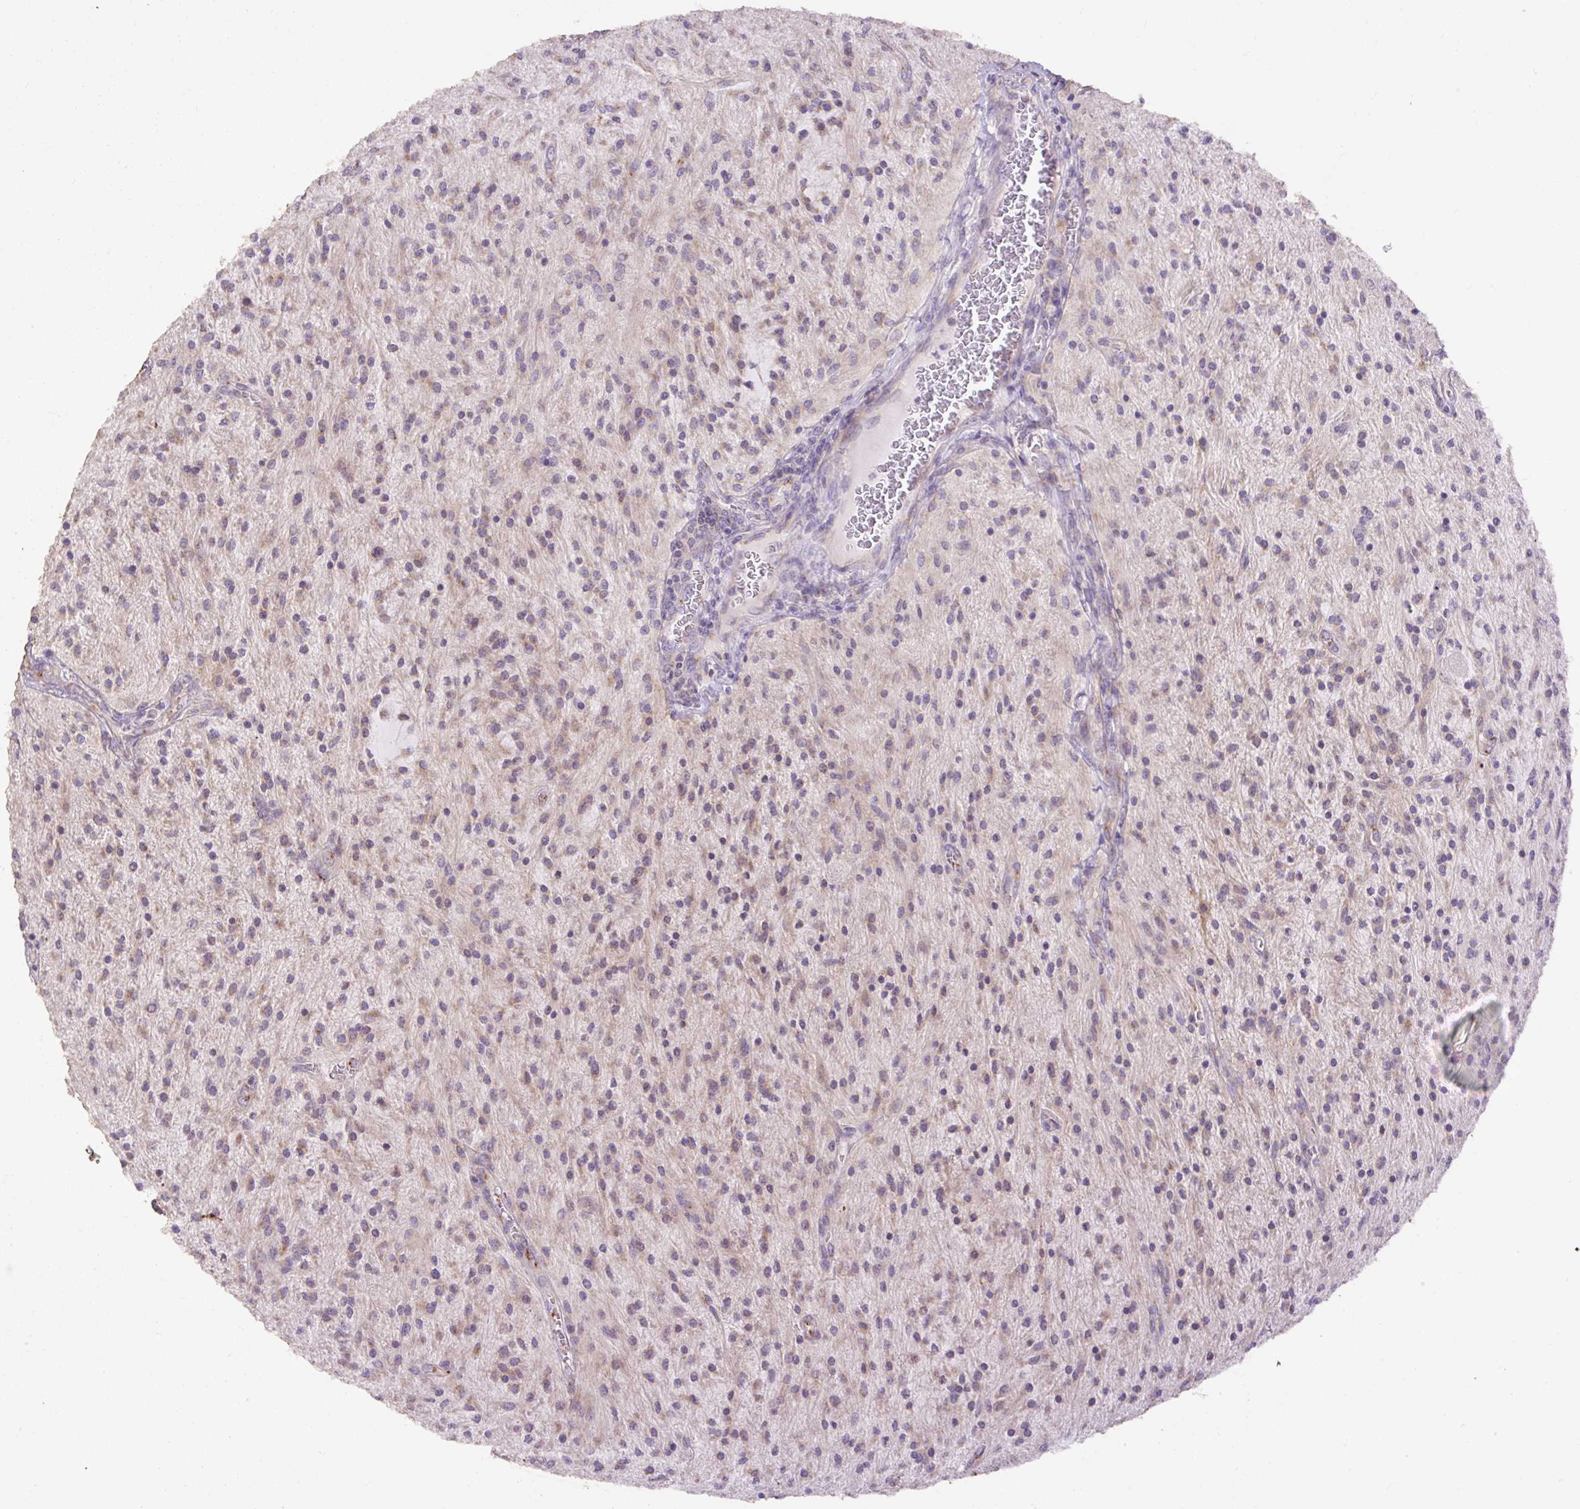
{"staining": {"intensity": "weak", "quantity": "25%-75%", "location": "cytoplasmic/membranous"}, "tissue": "glioma", "cell_type": "Tumor cells", "image_type": "cancer", "snomed": [{"axis": "morphology", "description": "Glioma, malignant, Low grade"}, {"axis": "topography", "description": "Cerebellum"}], "caption": "Tumor cells display weak cytoplasmic/membranous expression in about 25%-75% of cells in malignant glioma (low-grade).", "gene": "ABR", "patient": {"sex": "female", "age": 14}}